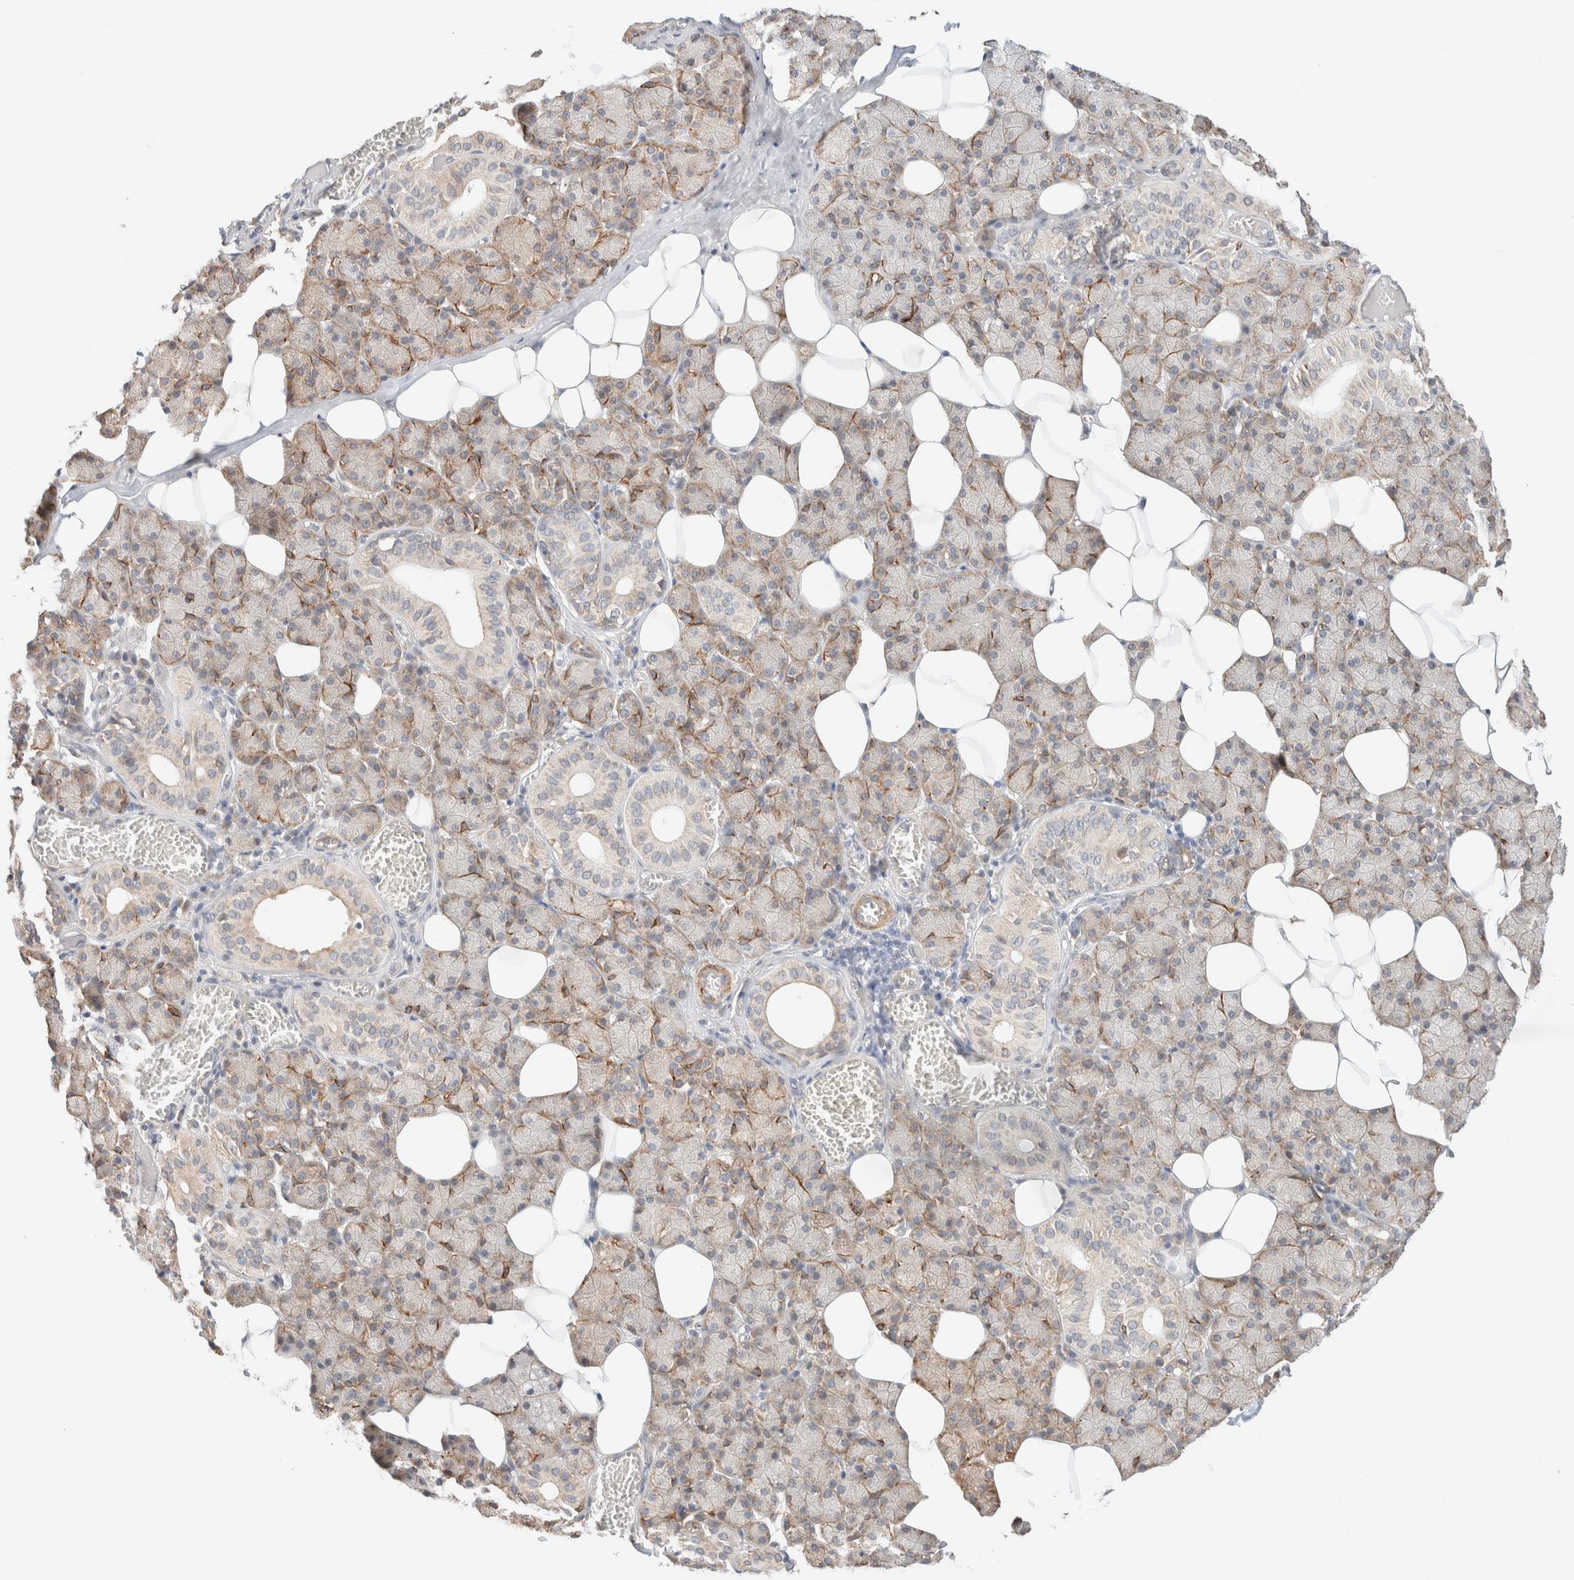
{"staining": {"intensity": "moderate", "quantity": "<25%", "location": "cytoplasmic/membranous"}, "tissue": "salivary gland", "cell_type": "Glandular cells", "image_type": "normal", "snomed": [{"axis": "morphology", "description": "Normal tissue, NOS"}, {"axis": "topography", "description": "Salivary gland"}], "caption": "High-power microscopy captured an immunohistochemistry (IHC) photomicrograph of unremarkable salivary gland, revealing moderate cytoplasmic/membranous staining in approximately <25% of glandular cells.", "gene": "RRP15", "patient": {"sex": "female", "age": 33}}